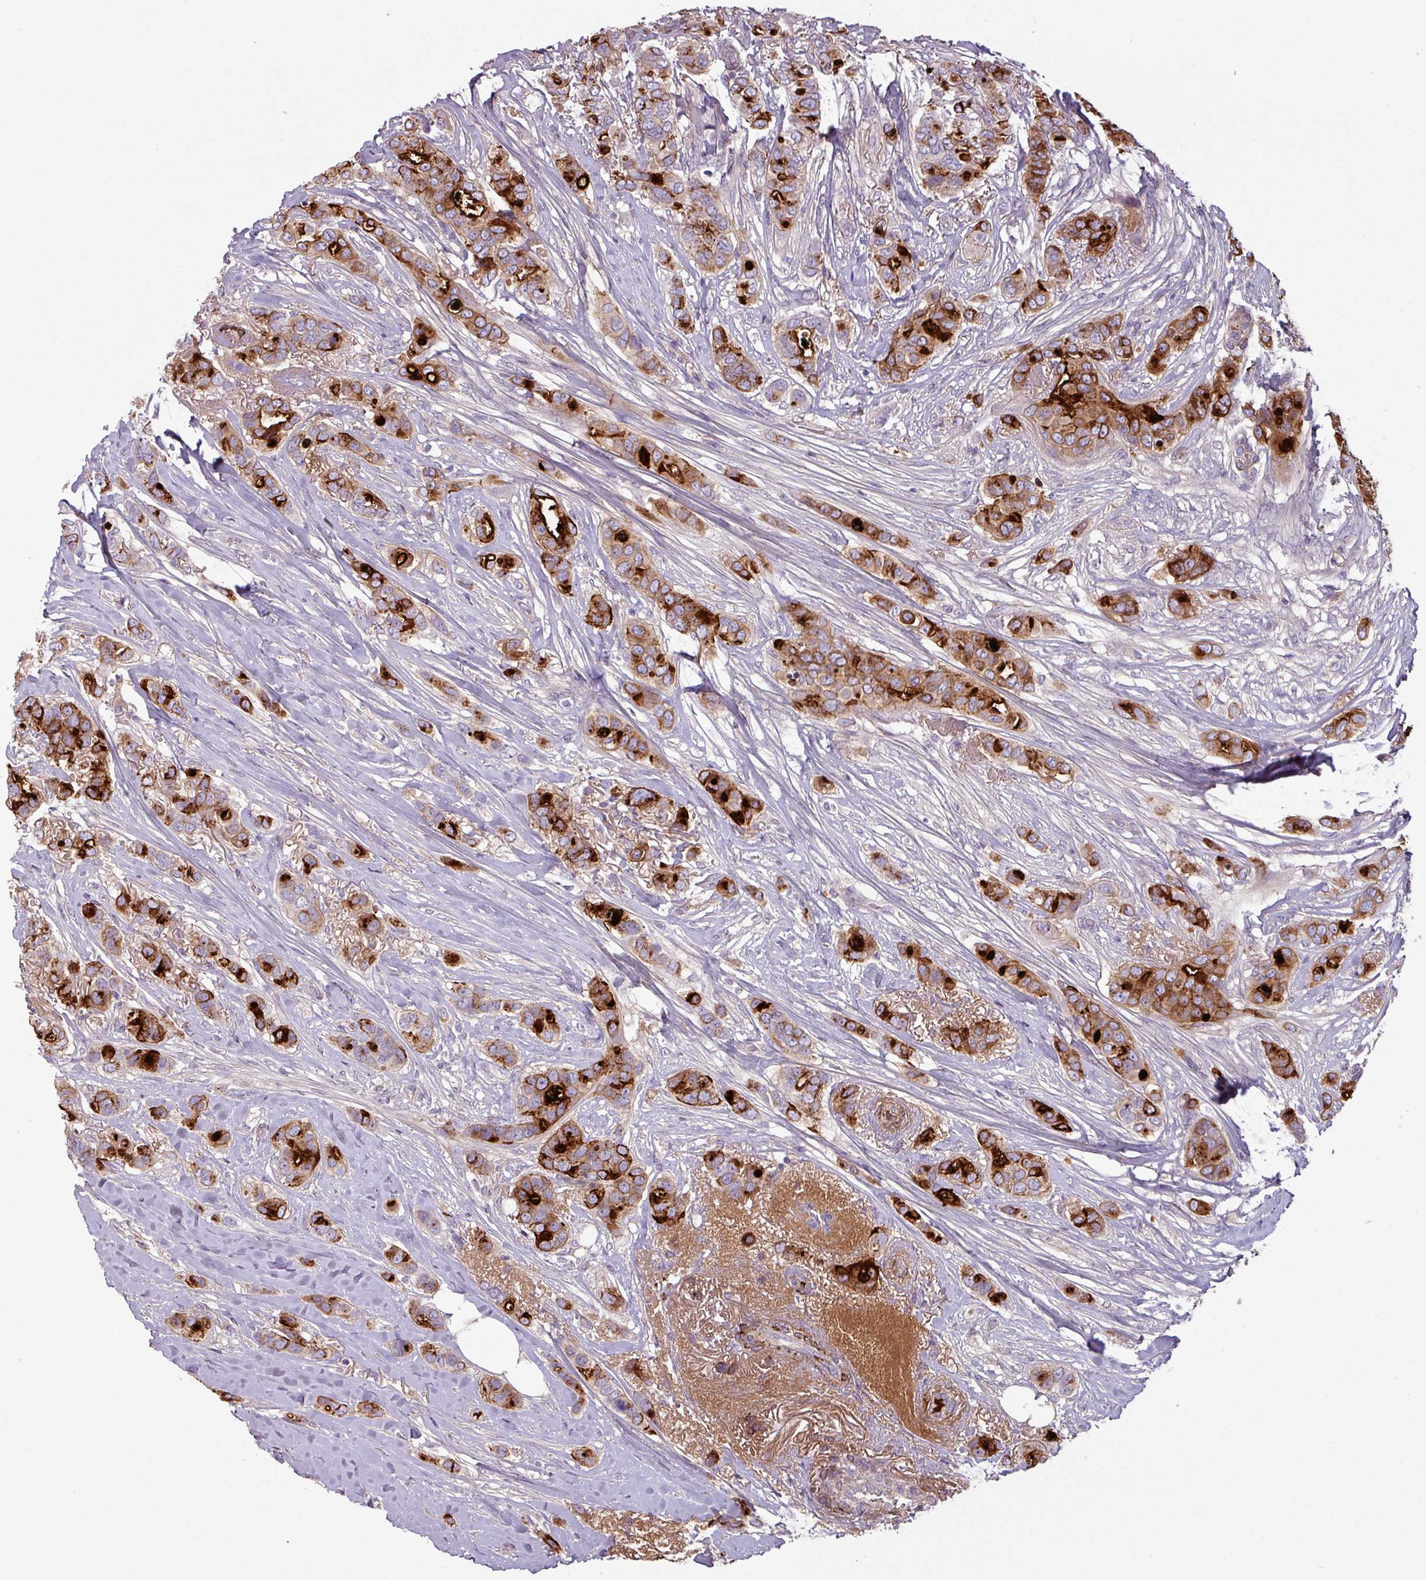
{"staining": {"intensity": "strong", "quantity": ">75%", "location": "cytoplasmic/membranous"}, "tissue": "breast cancer", "cell_type": "Tumor cells", "image_type": "cancer", "snomed": [{"axis": "morphology", "description": "Lobular carcinoma"}, {"axis": "topography", "description": "Breast"}], "caption": "Immunohistochemical staining of breast cancer (lobular carcinoma) displays strong cytoplasmic/membranous protein expression in approximately >75% of tumor cells.", "gene": "C4B", "patient": {"sex": "female", "age": 51}}